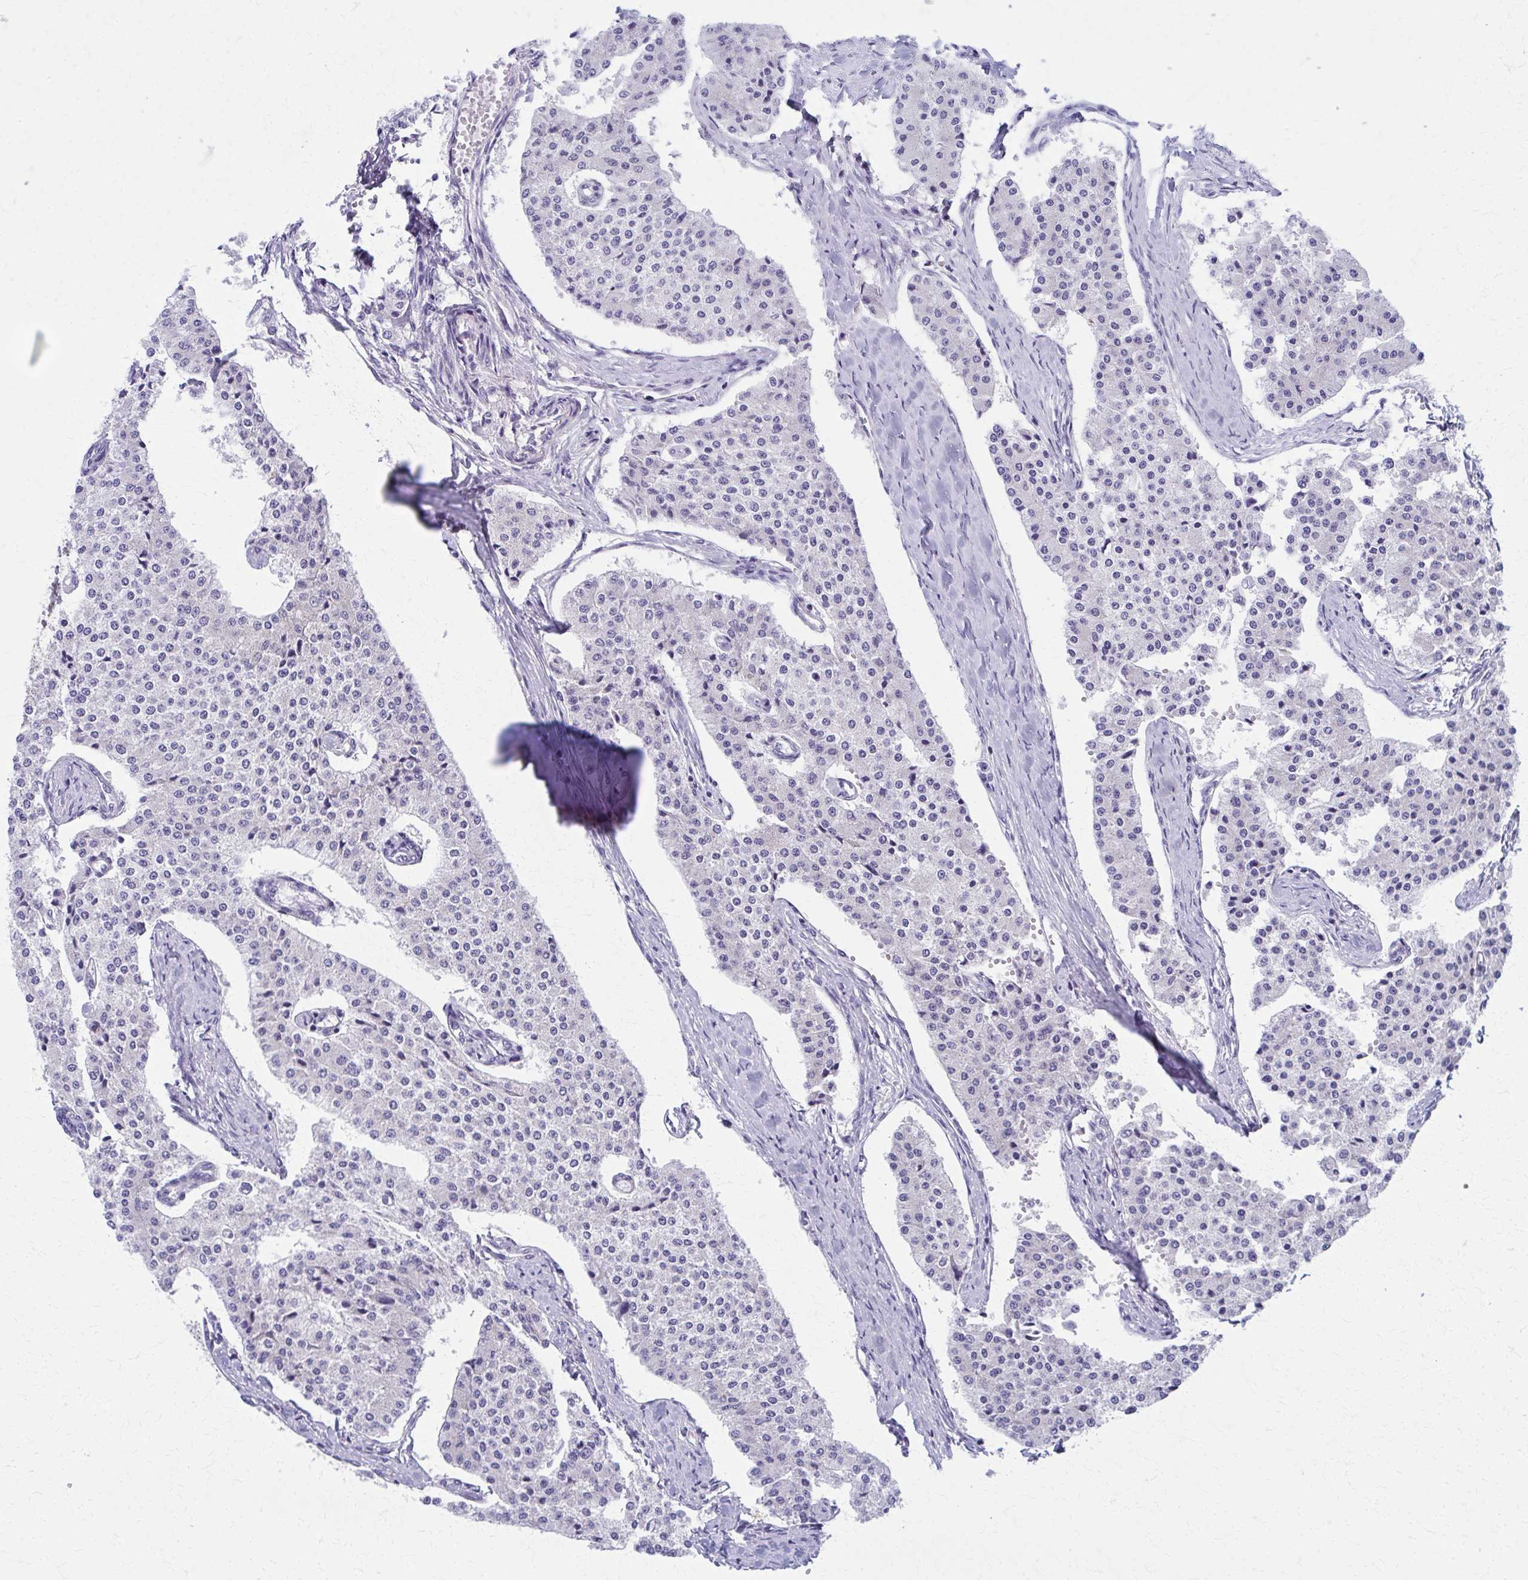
{"staining": {"intensity": "negative", "quantity": "none", "location": "none"}, "tissue": "carcinoid", "cell_type": "Tumor cells", "image_type": "cancer", "snomed": [{"axis": "morphology", "description": "Carcinoid, malignant, NOS"}, {"axis": "topography", "description": "Colon"}], "caption": "A micrograph of human malignant carcinoid is negative for staining in tumor cells.", "gene": "SPATS2L", "patient": {"sex": "female", "age": 52}}